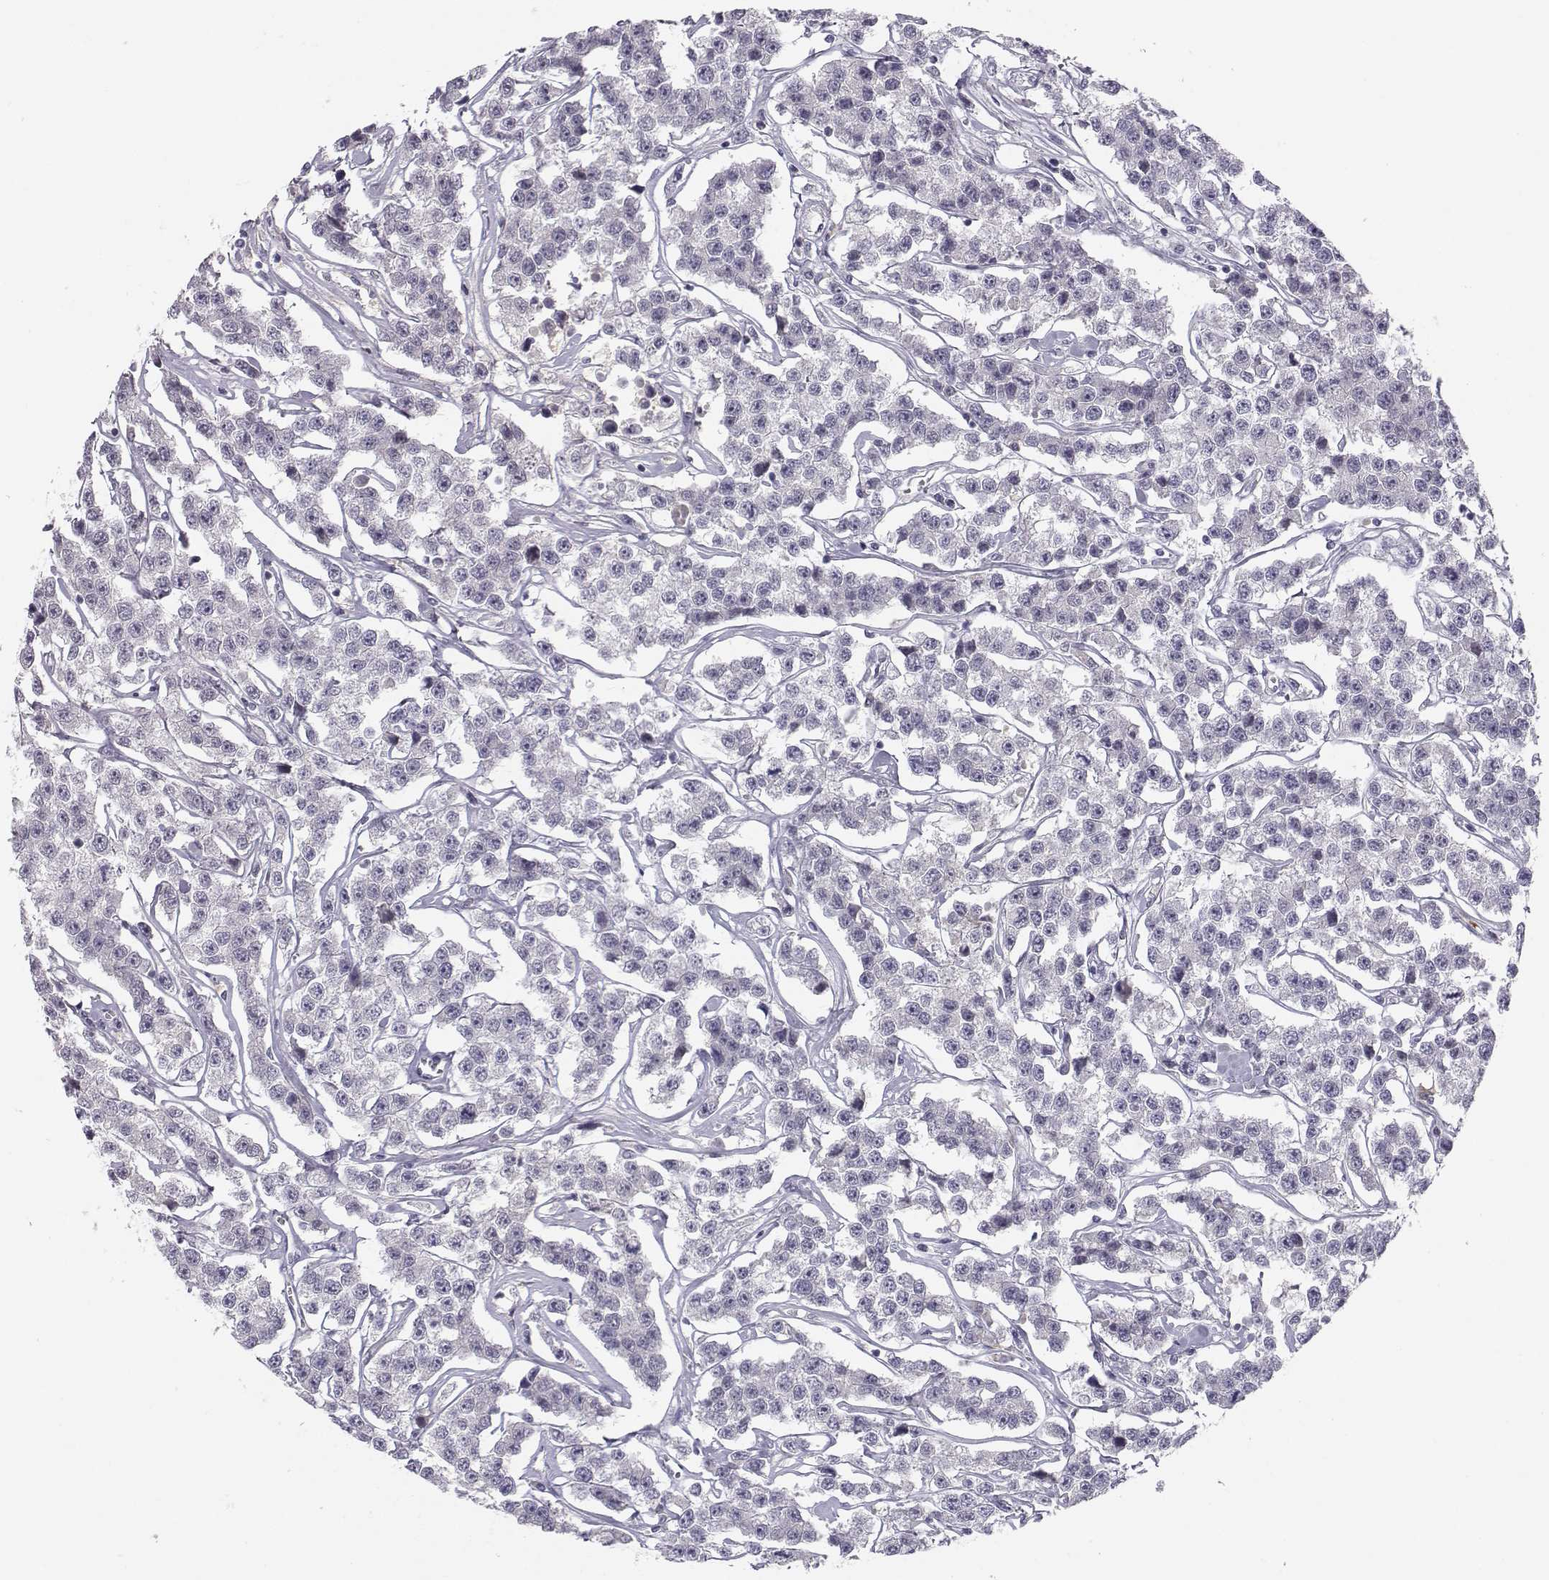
{"staining": {"intensity": "negative", "quantity": "none", "location": "none"}, "tissue": "testis cancer", "cell_type": "Tumor cells", "image_type": "cancer", "snomed": [{"axis": "morphology", "description": "Seminoma, NOS"}, {"axis": "topography", "description": "Testis"}], "caption": "Testis cancer was stained to show a protein in brown. There is no significant staining in tumor cells. The staining was performed using DAB to visualize the protein expression in brown, while the nuclei were stained in blue with hematoxylin (Magnification: 20x).", "gene": "ACSL6", "patient": {"sex": "male", "age": 59}}